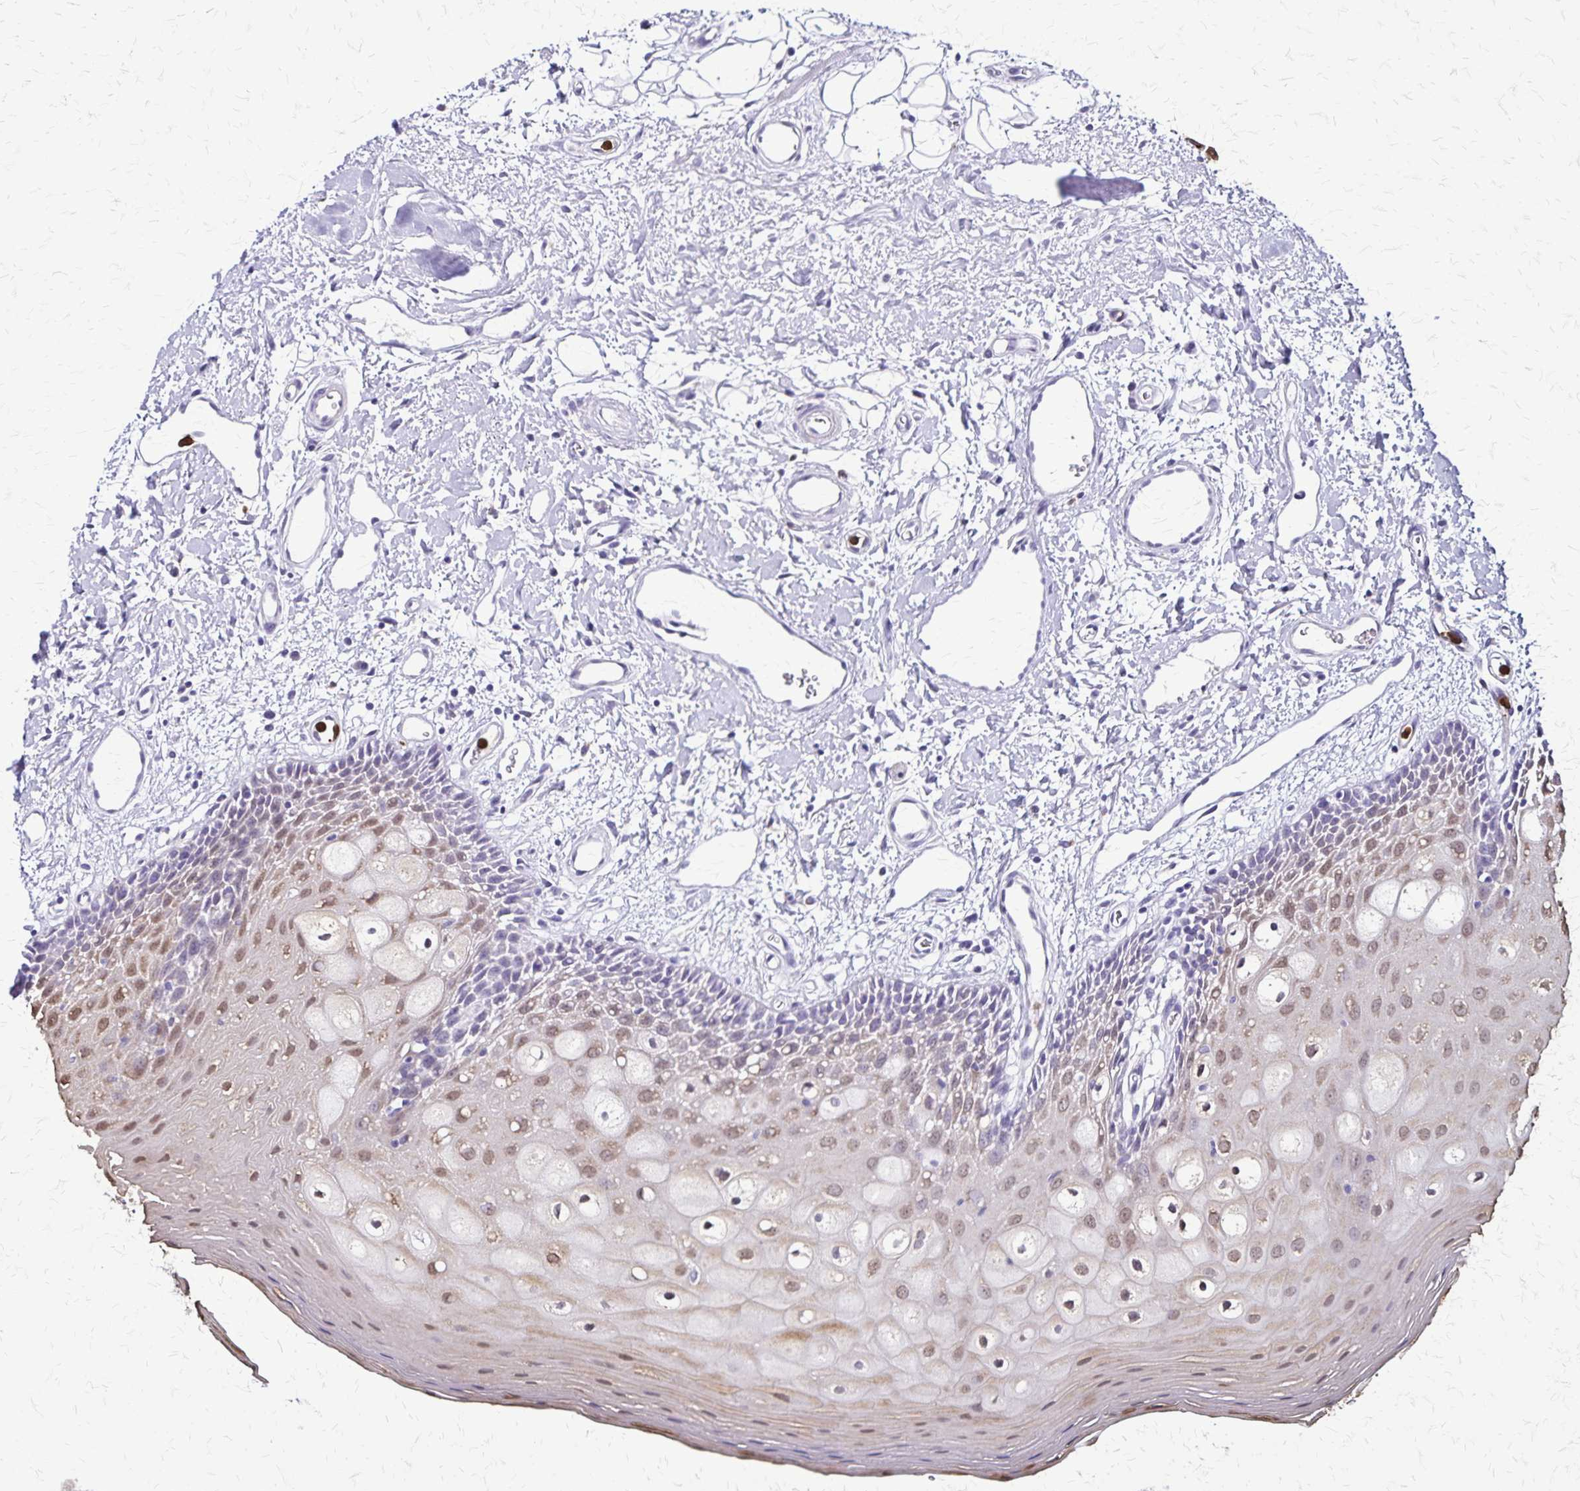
{"staining": {"intensity": "weak", "quantity": "<25%", "location": "cytoplasmic/membranous,nuclear"}, "tissue": "oral mucosa", "cell_type": "Squamous epithelial cells", "image_type": "normal", "snomed": [{"axis": "morphology", "description": "Normal tissue, NOS"}, {"axis": "topography", "description": "Oral tissue"}], "caption": "Protein analysis of benign oral mucosa displays no significant positivity in squamous epithelial cells.", "gene": "ULBP3", "patient": {"sex": "female", "age": 43}}